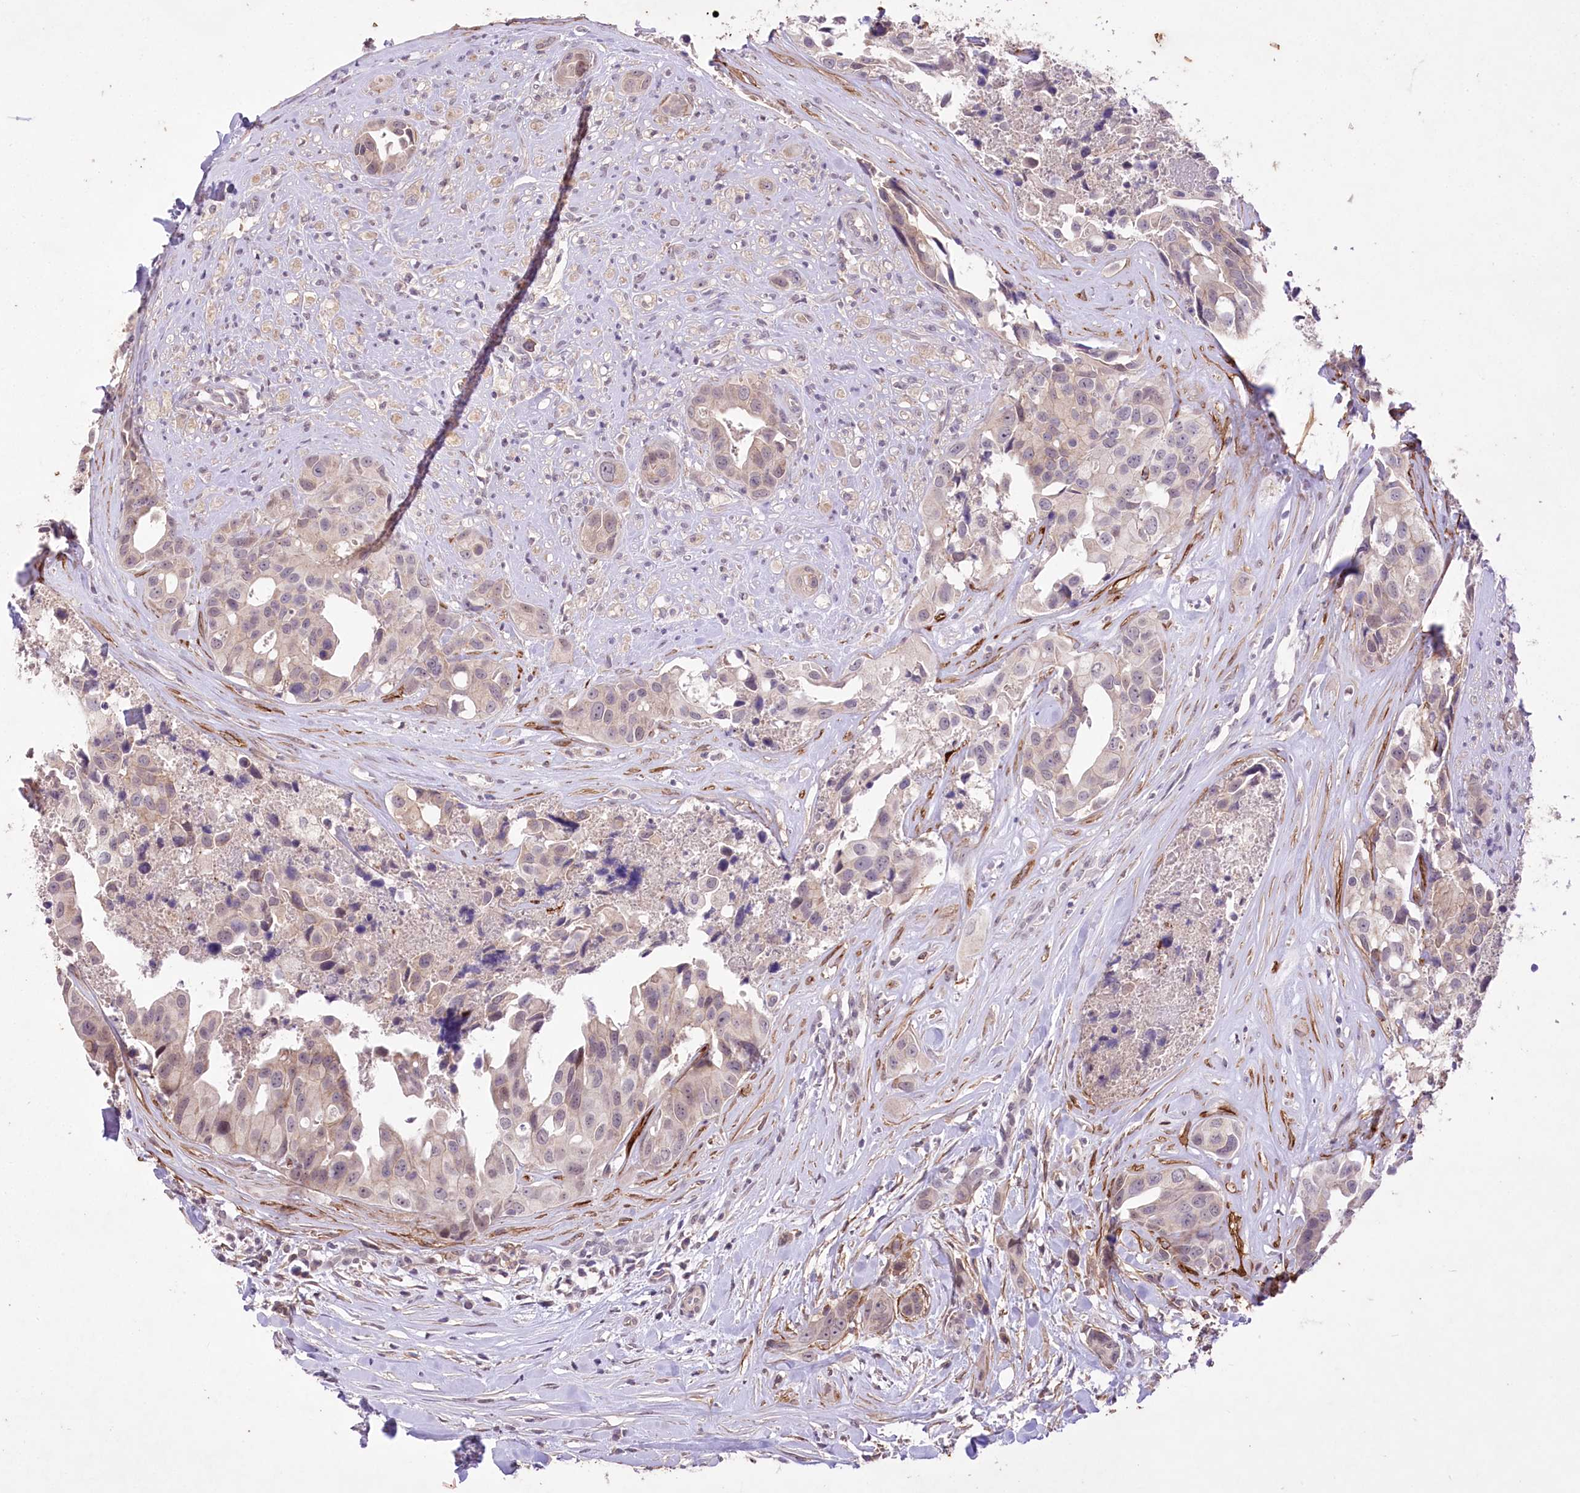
{"staining": {"intensity": "weak", "quantity": "<25%", "location": "cytoplasmic/membranous"}, "tissue": "head and neck cancer", "cell_type": "Tumor cells", "image_type": "cancer", "snomed": [{"axis": "morphology", "description": "Adenocarcinoma, NOS"}, {"axis": "morphology", "description": "Adenocarcinoma, metastatic, NOS"}, {"axis": "topography", "description": "Head-Neck"}], "caption": "The immunohistochemistry (IHC) histopathology image has no significant expression in tumor cells of head and neck metastatic adenocarcinoma tissue.", "gene": "ENPP1", "patient": {"sex": "male", "age": 75}}